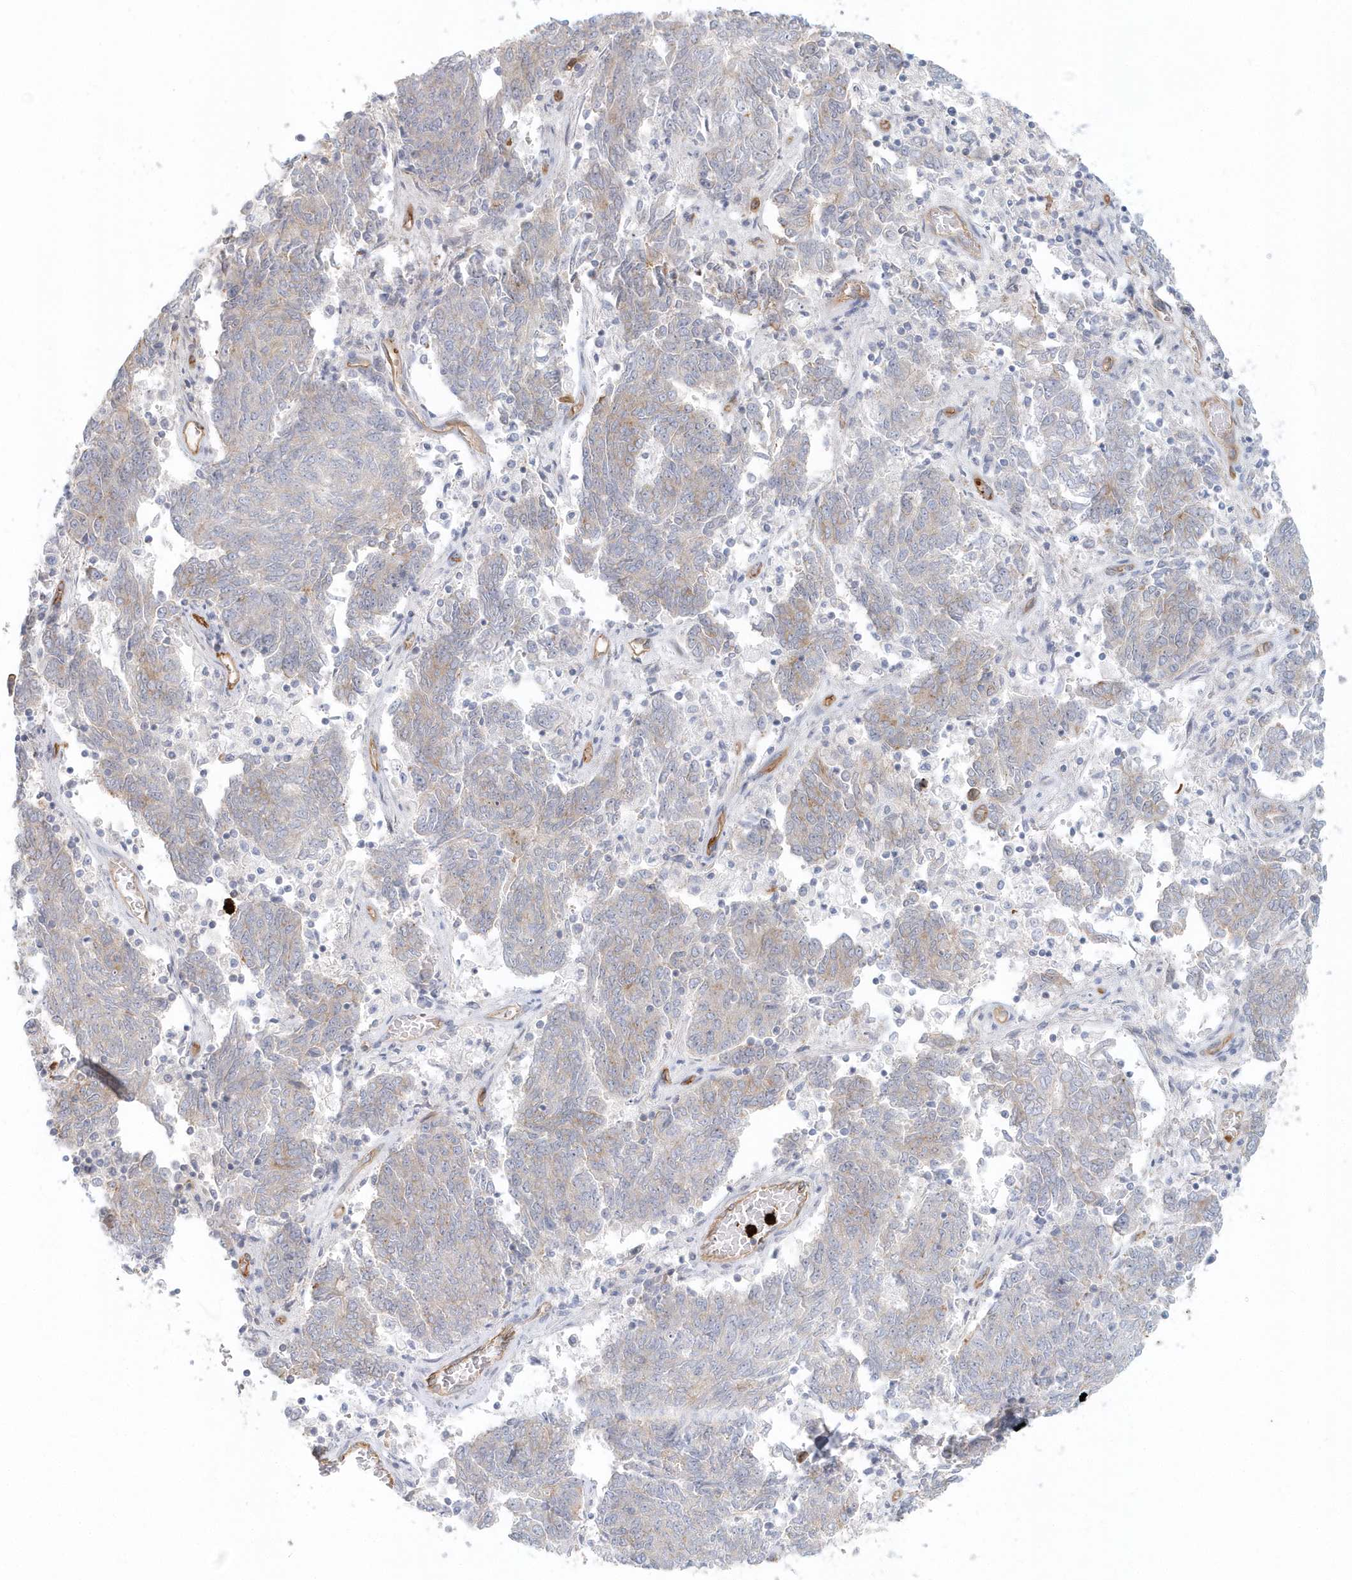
{"staining": {"intensity": "negative", "quantity": "none", "location": "none"}, "tissue": "endometrial cancer", "cell_type": "Tumor cells", "image_type": "cancer", "snomed": [{"axis": "morphology", "description": "Adenocarcinoma, NOS"}, {"axis": "topography", "description": "Endometrium"}], "caption": "Immunohistochemical staining of human endometrial cancer (adenocarcinoma) exhibits no significant staining in tumor cells.", "gene": "DNAH1", "patient": {"sex": "female", "age": 80}}